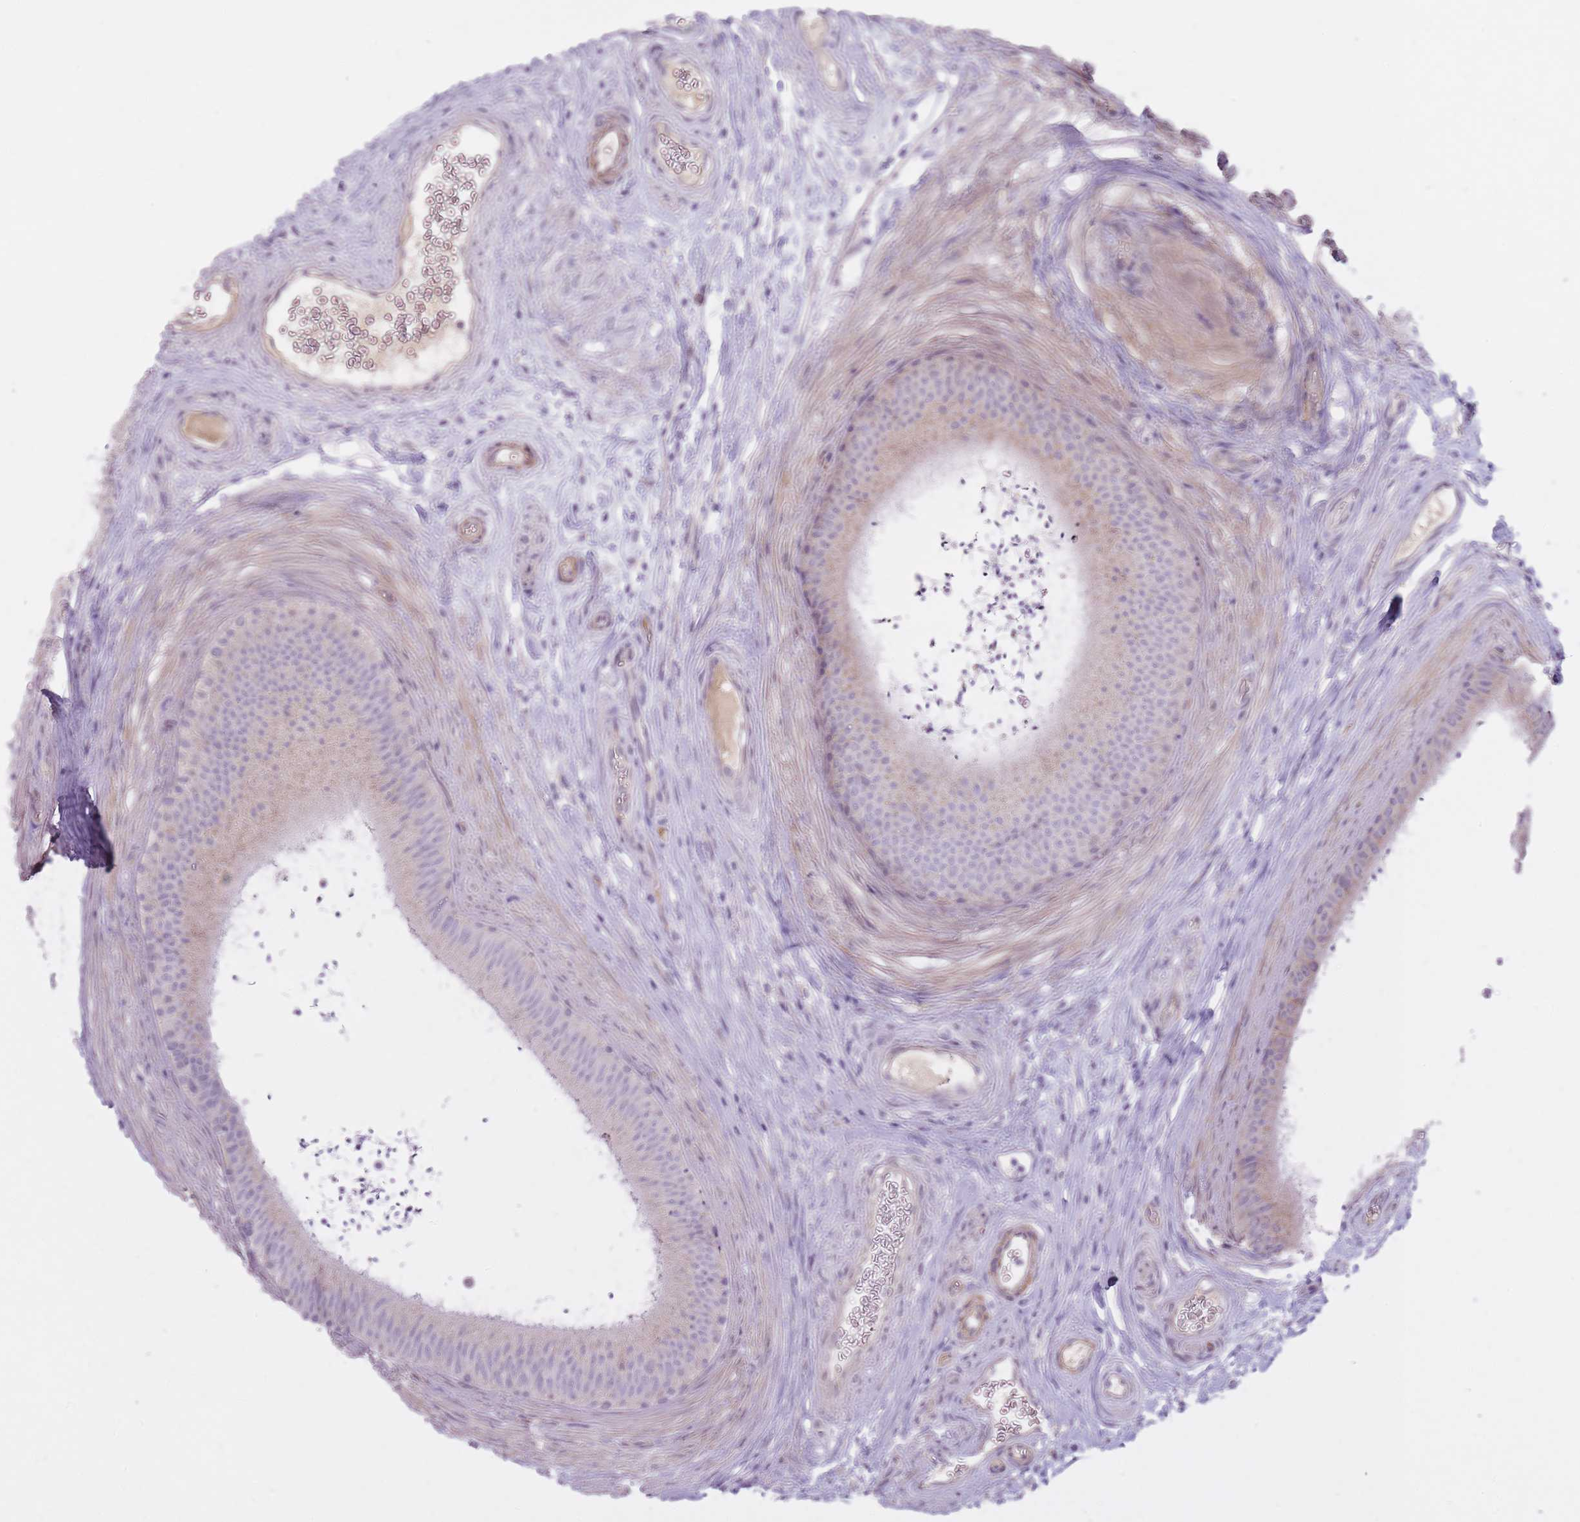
{"staining": {"intensity": "negative", "quantity": "none", "location": "none"}, "tissue": "epididymis", "cell_type": "Glandular cells", "image_type": "normal", "snomed": [{"axis": "morphology", "description": "Normal tissue, NOS"}, {"axis": "topography", "description": "Testis"}, {"axis": "topography", "description": "Epididymis"}], "caption": "Immunohistochemistry photomicrograph of normal epididymis: human epididymis stained with DAB displays no significant protein expression in glandular cells.", "gene": "PGRMC2", "patient": {"sex": "male", "age": 41}}